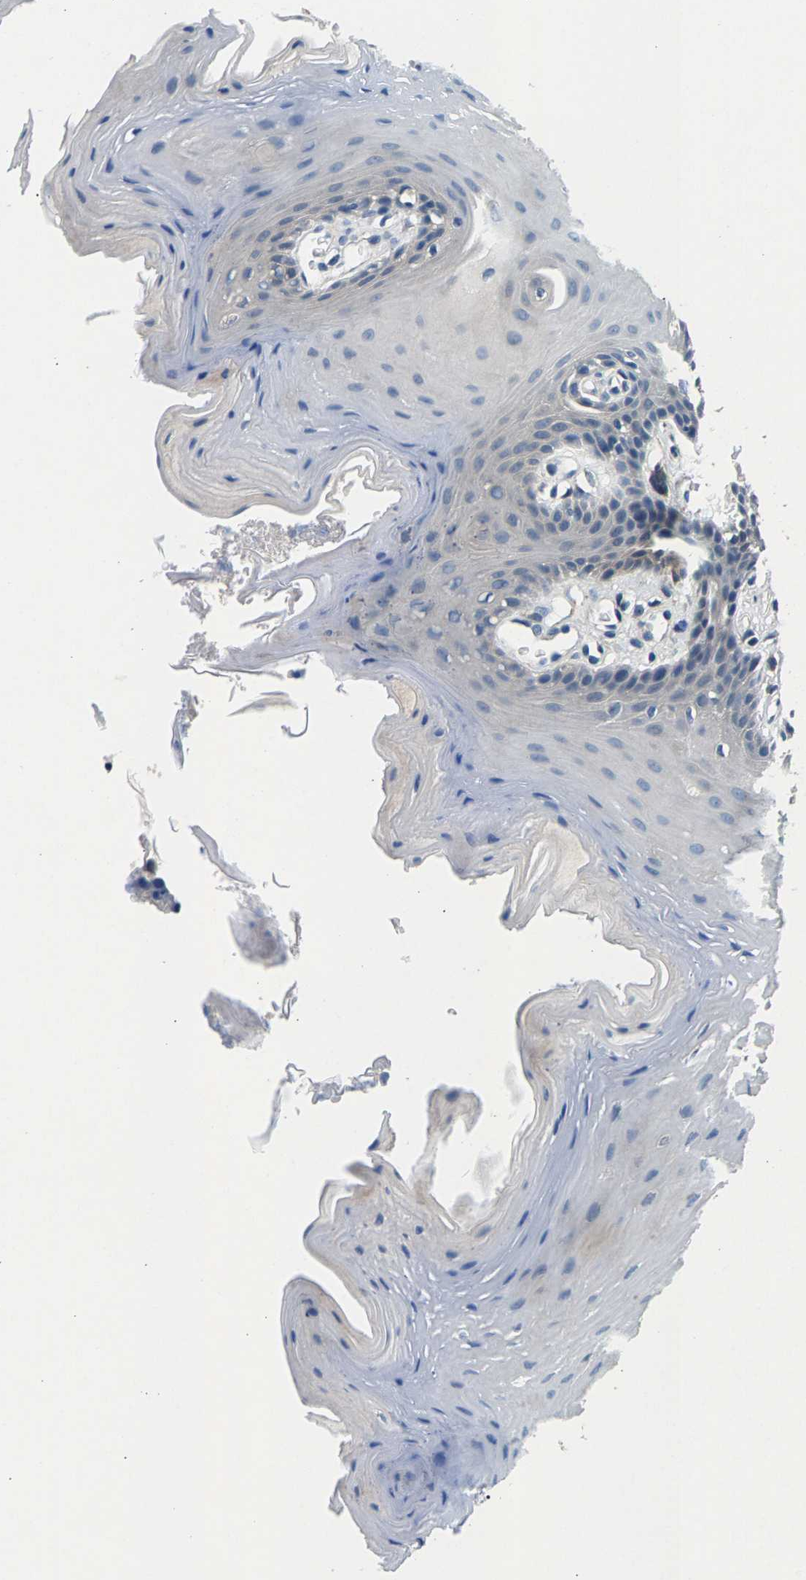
{"staining": {"intensity": "weak", "quantity": "<25%", "location": "cytoplasmic/membranous"}, "tissue": "oral mucosa", "cell_type": "Squamous epithelial cells", "image_type": "normal", "snomed": [{"axis": "morphology", "description": "Normal tissue, NOS"}, {"axis": "morphology", "description": "Squamous cell carcinoma, NOS"}, {"axis": "topography", "description": "Oral tissue"}, {"axis": "topography", "description": "Head-Neck"}], "caption": "The immunohistochemistry photomicrograph has no significant expression in squamous epithelial cells of oral mucosa. The staining was performed using DAB to visualize the protein expression in brown, while the nuclei were stained in blue with hematoxylin (Magnification: 20x).", "gene": "NT5C", "patient": {"sex": "male", "age": 71}}